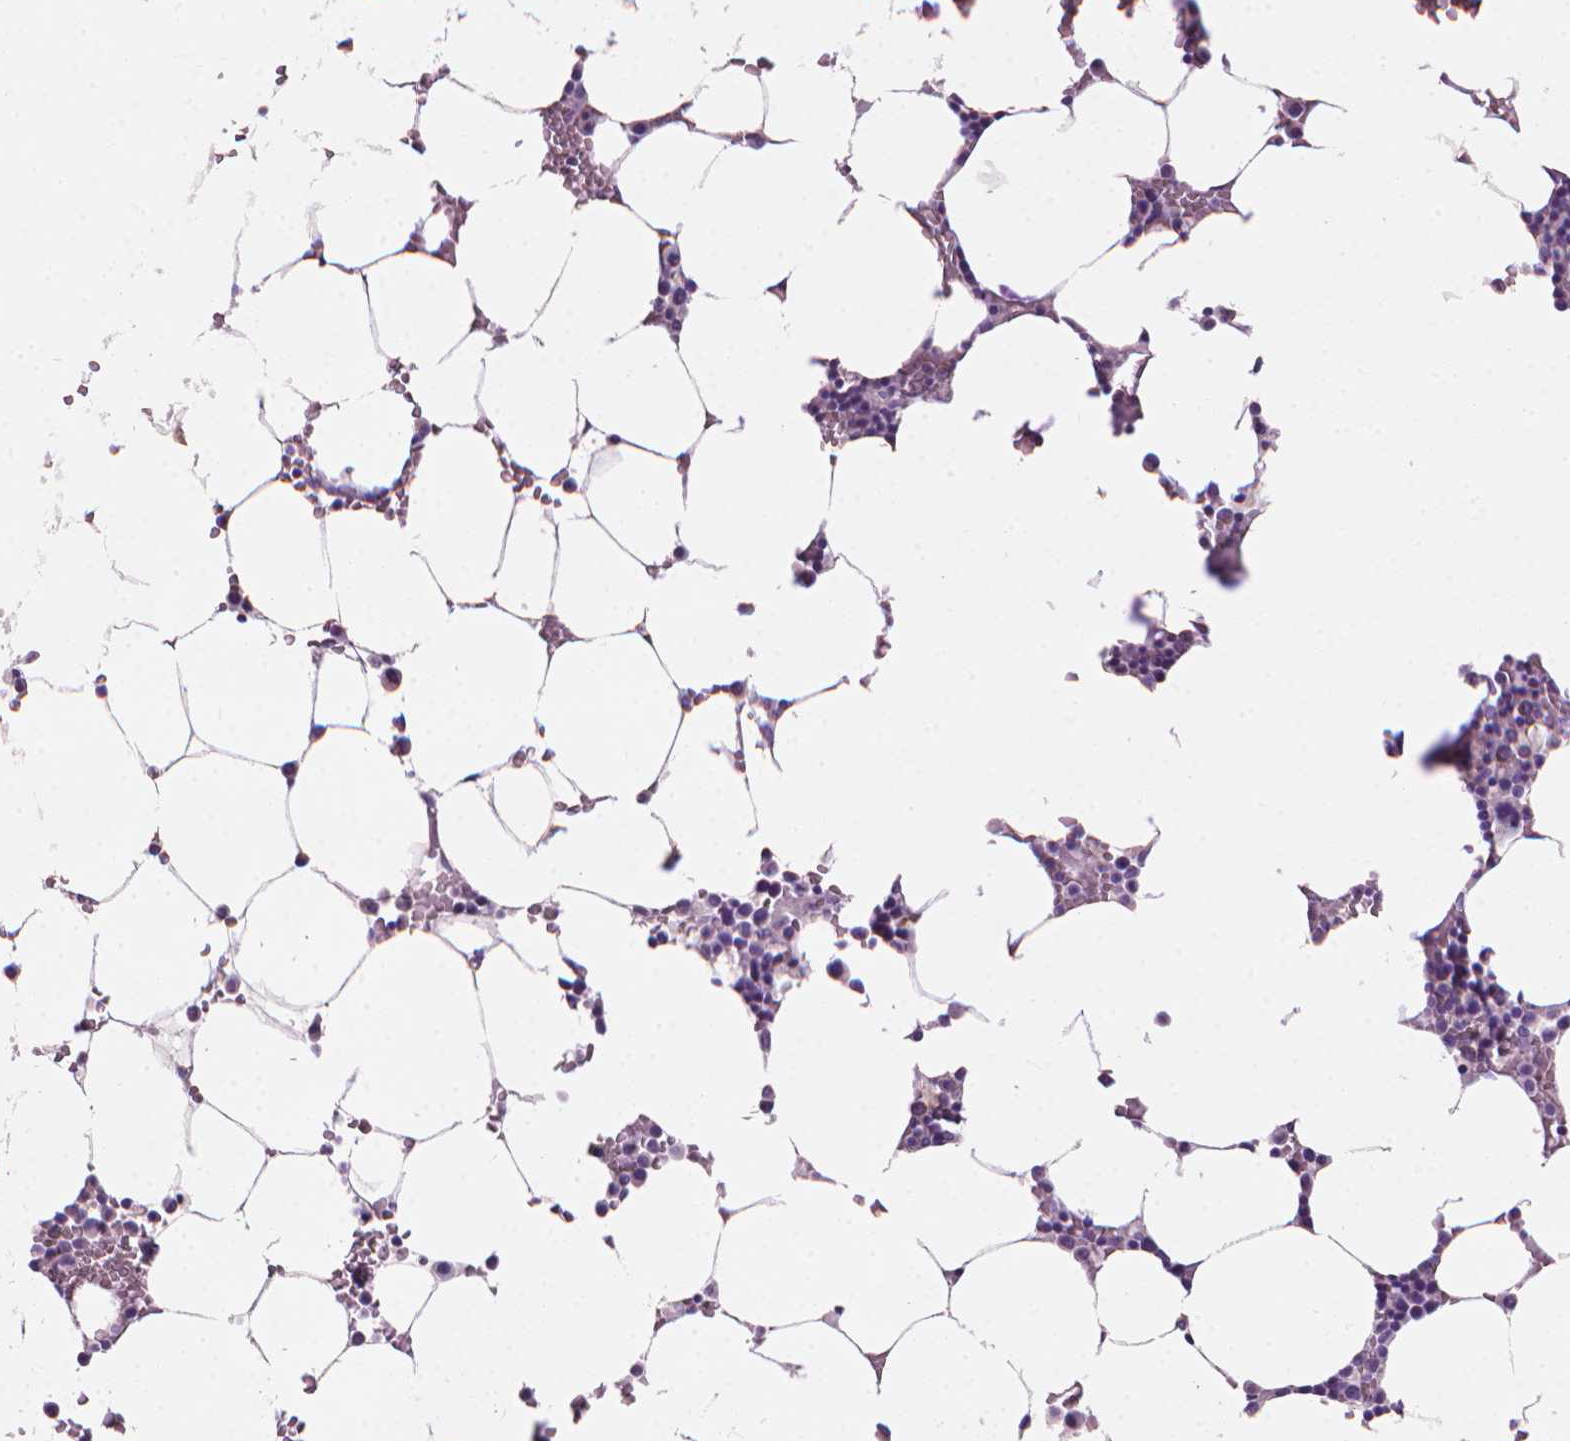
{"staining": {"intensity": "strong", "quantity": "<25%", "location": "cytoplasmic/membranous"}, "tissue": "bone marrow", "cell_type": "Hematopoietic cells", "image_type": "normal", "snomed": [{"axis": "morphology", "description": "Normal tissue, NOS"}, {"axis": "topography", "description": "Bone marrow"}], "caption": "Strong cytoplasmic/membranous staining is seen in approximately <25% of hematopoietic cells in normal bone marrow.", "gene": "MUC1", "patient": {"sex": "female", "age": 52}}